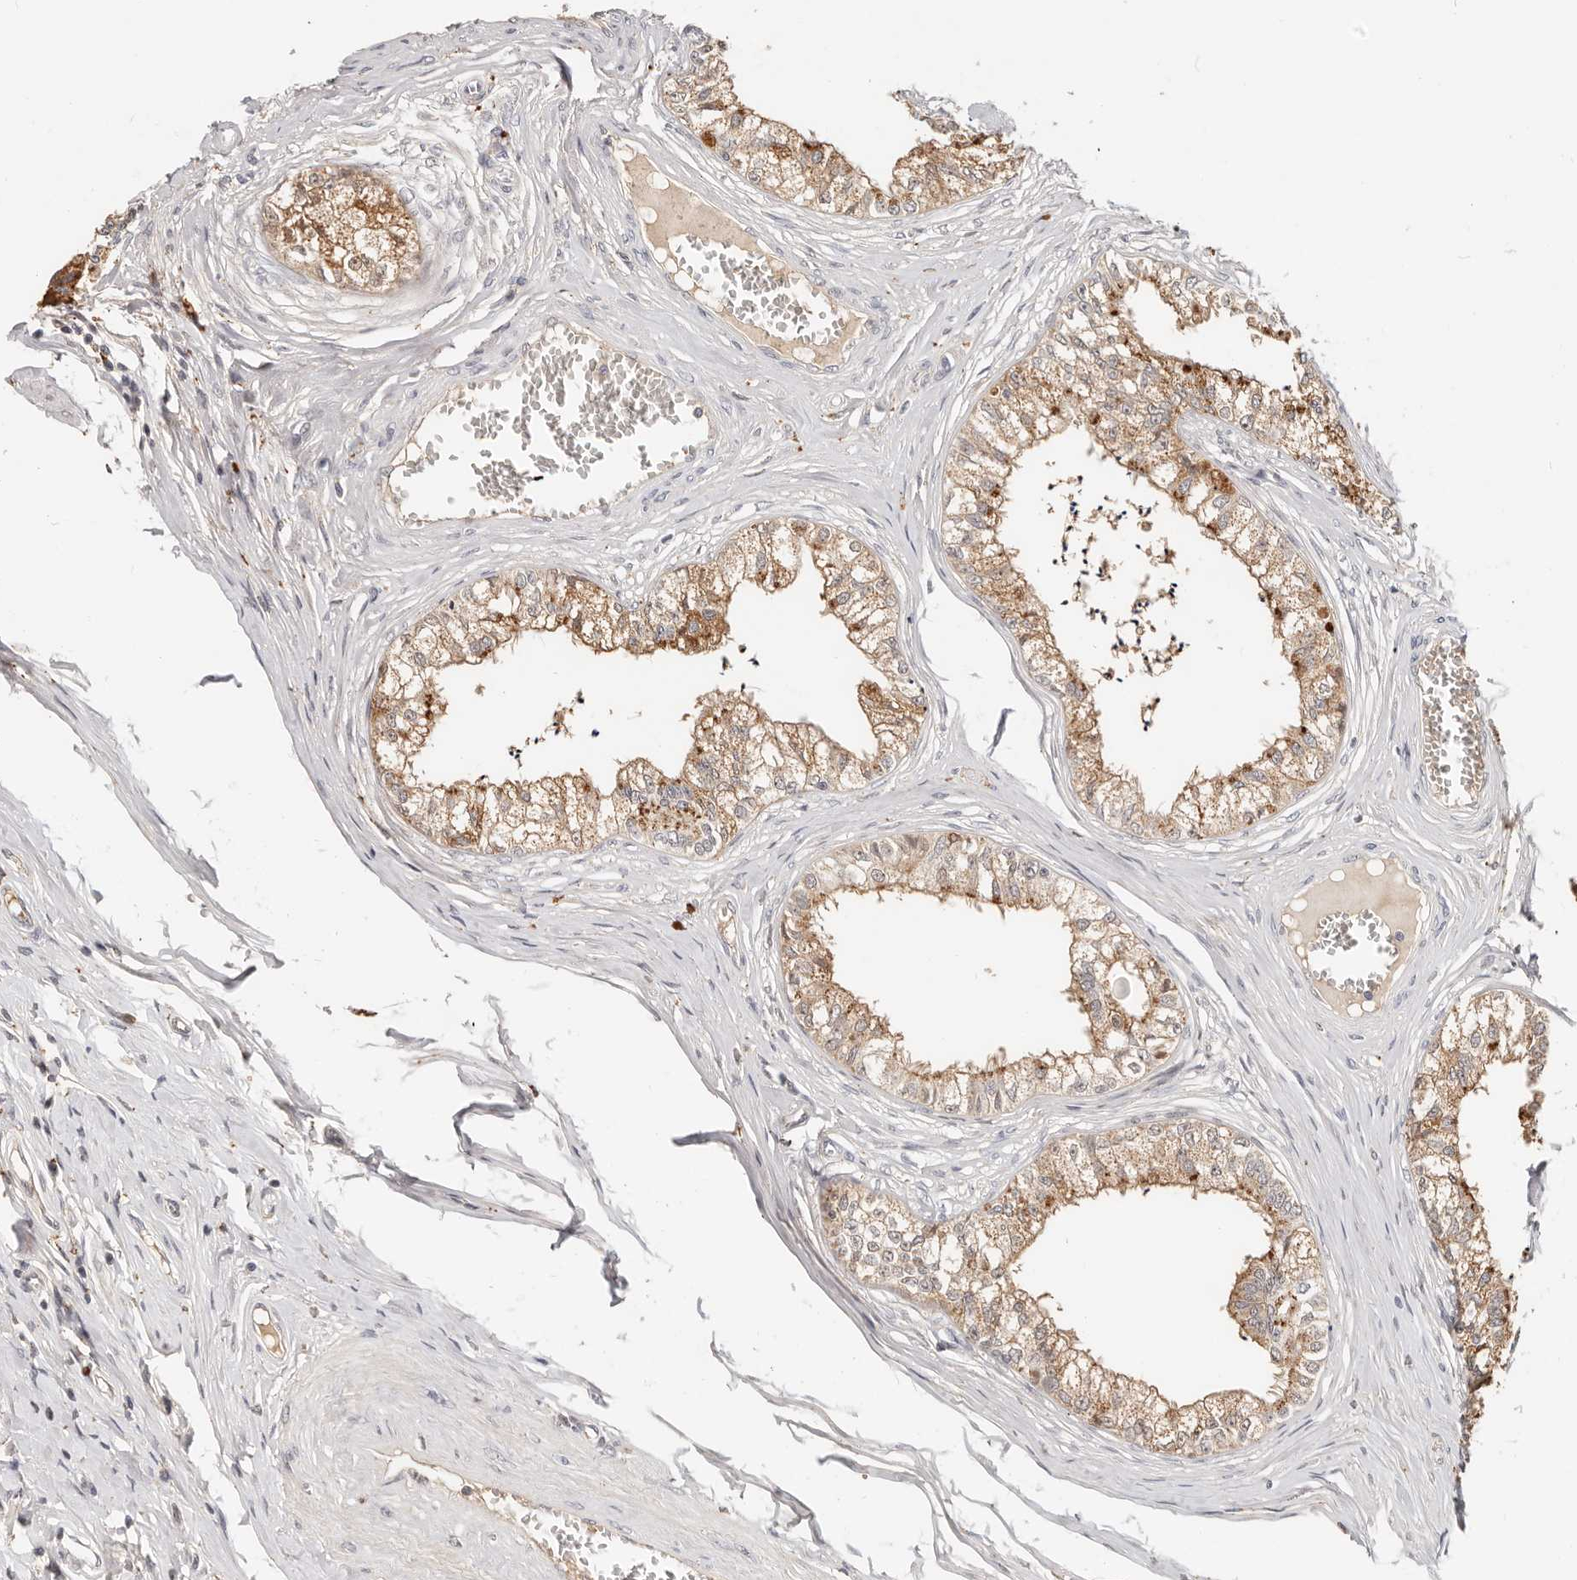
{"staining": {"intensity": "moderate", "quantity": "25%-75%", "location": "cytoplasmic/membranous"}, "tissue": "epididymis", "cell_type": "Glandular cells", "image_type": "normal", "snomed": [{"axis": "morphology", "description": "Normal tissue, NOS"}, {"axis": "topography", "description": "Epididymis"}], "caption": "Moderate cytoplasmic/membranous staining for a protein is appreciated in about 25%-75% of glandular cells of unremarkable epididymis using immunohistochemistry.", "gene": "ZRANB1", "patient": {"sex": "male", "age": 79}}